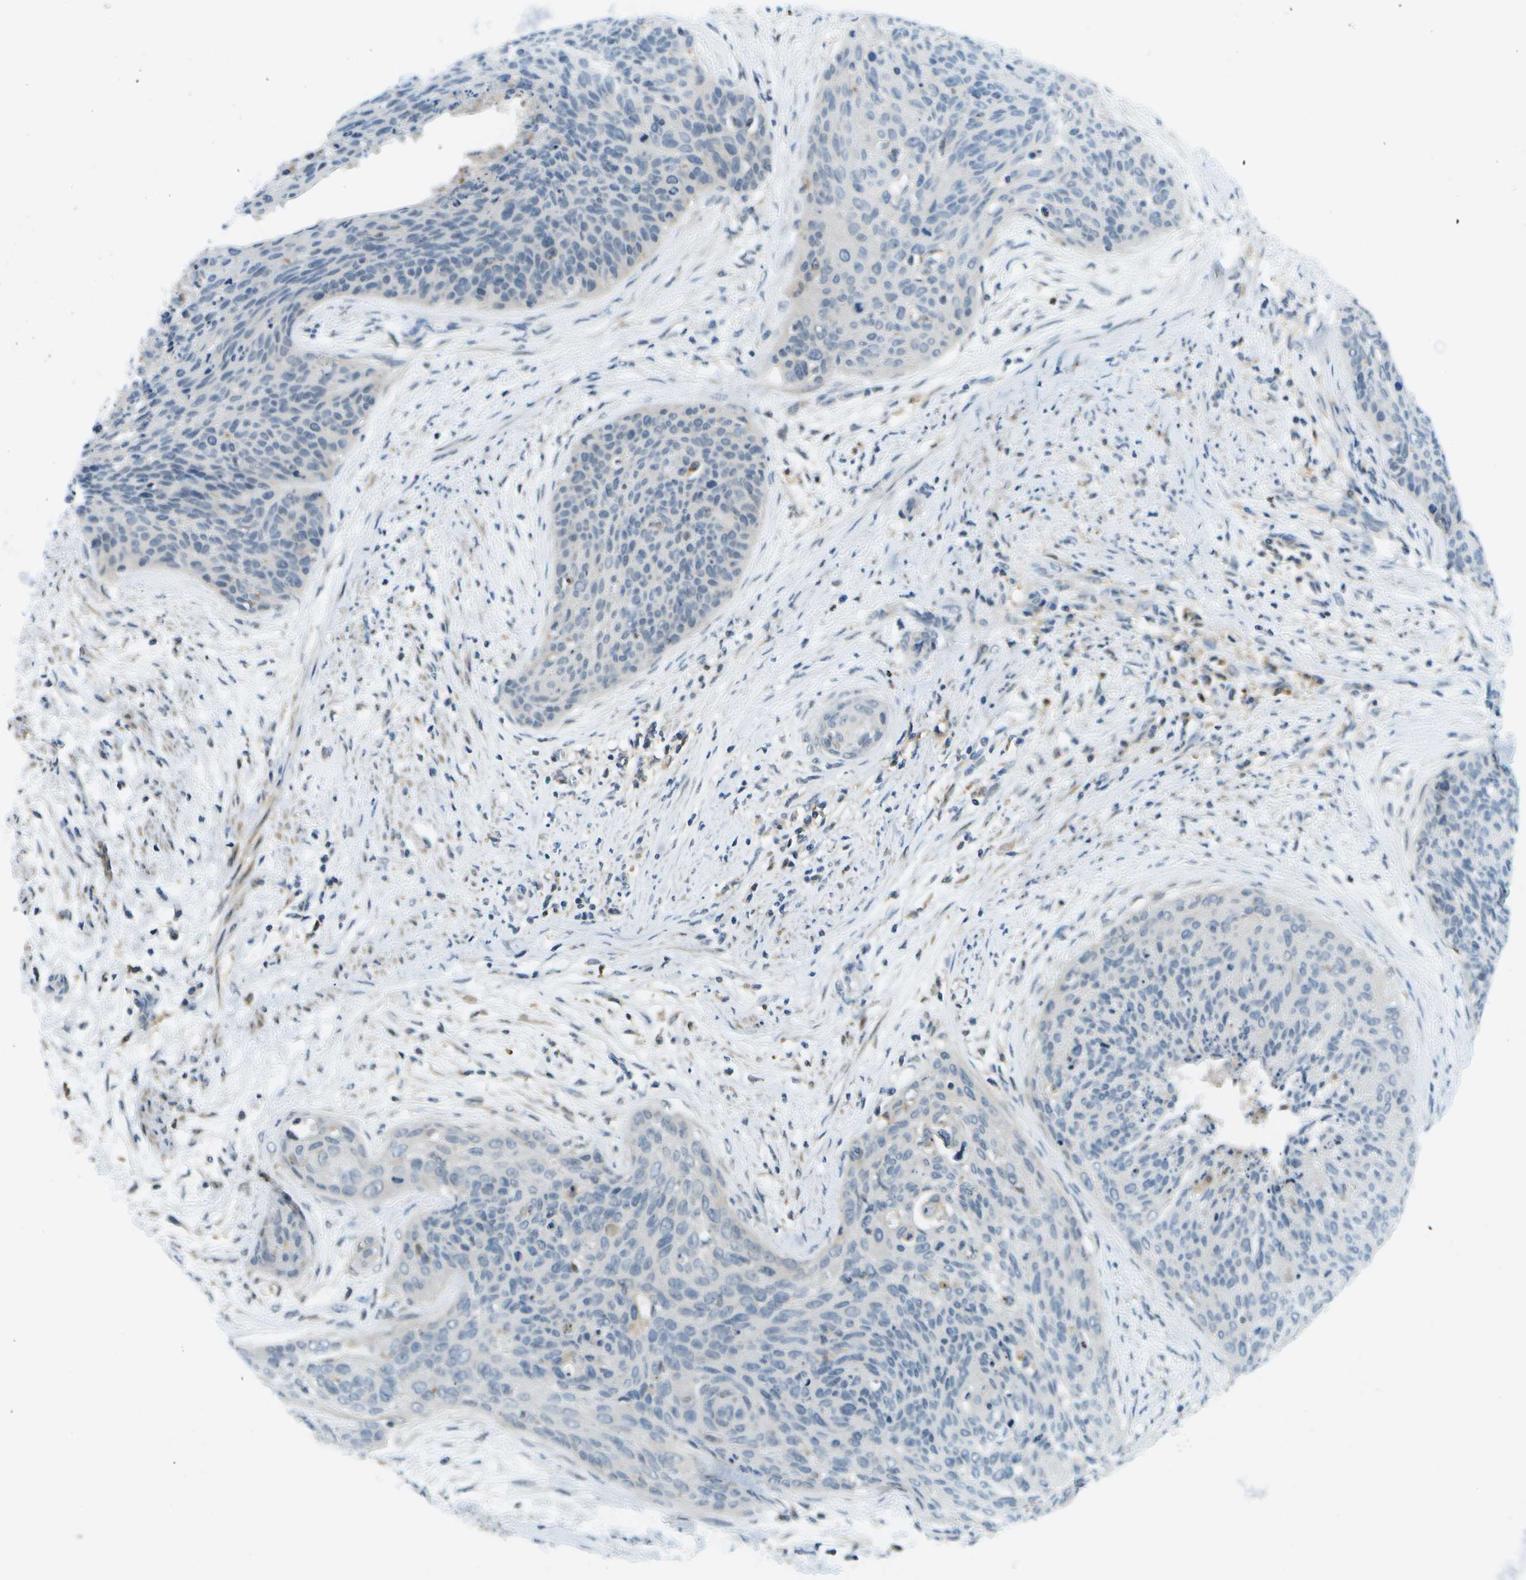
{"staining": {"intensity": "negative", "quantity": "none", "location": "none"}, "tissue": "cervical cancer", "cell_type": "Tumor cells", "image_type": "cancer", "snomed": [{"axis": "morphology", "description": "Squamous cell carcinoma, NOS"}, {"axis": "topography", "description": "Cervix"}], "caption": "DAB immunohistochemical staining of human cervical cancer (squamous cell carcinoma) exhibits no significant expression in tumor cells. (DAB (3,3'-diaminobenzidine) immunohistochemistry (IHC) with hematoxylin counter stain).", "gene": "CDH23", "patient": {"sex": "female", "age": 55}}